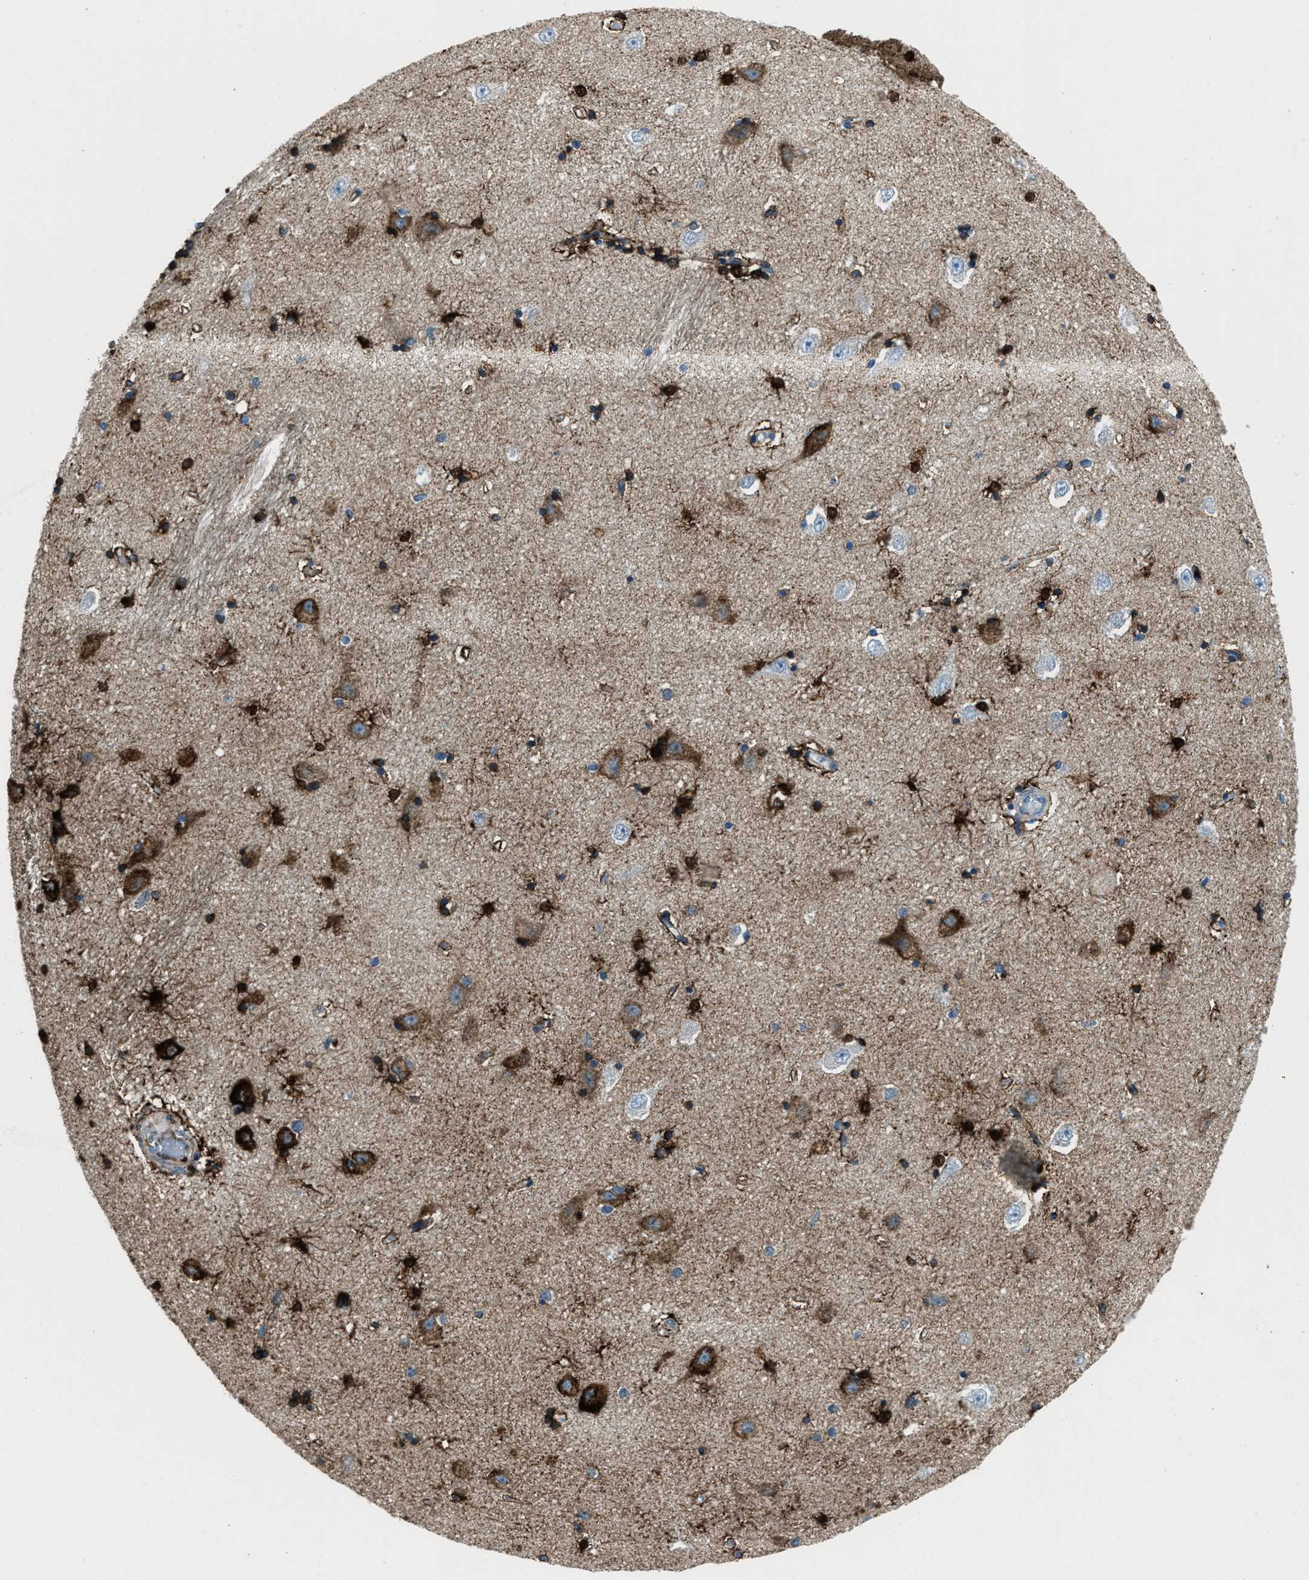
{"staining": {"intensity": "strong", "quantity": "25%-75%", "location": "cytoplasmic/membranous"}, "tissue": "hippocampus", "cell_type": "Glial cells", "image_type": "normal", "snomed": [{"axis": "morphology", "description": "Normal tissue, NOS"}, {"axis": "topography", "description": "Hippocampus"}], "caption": "Brown immunohistochemical staining in normal human hippocampus reveals strong cytoplasmic/membranous positivity in approximately 25%-75% of glial cells. (brown staining indicates protein expression, while blue staining denotes nuclei).", "gene": "SVIL", "patient": {"sex": "male", "age": 45}}